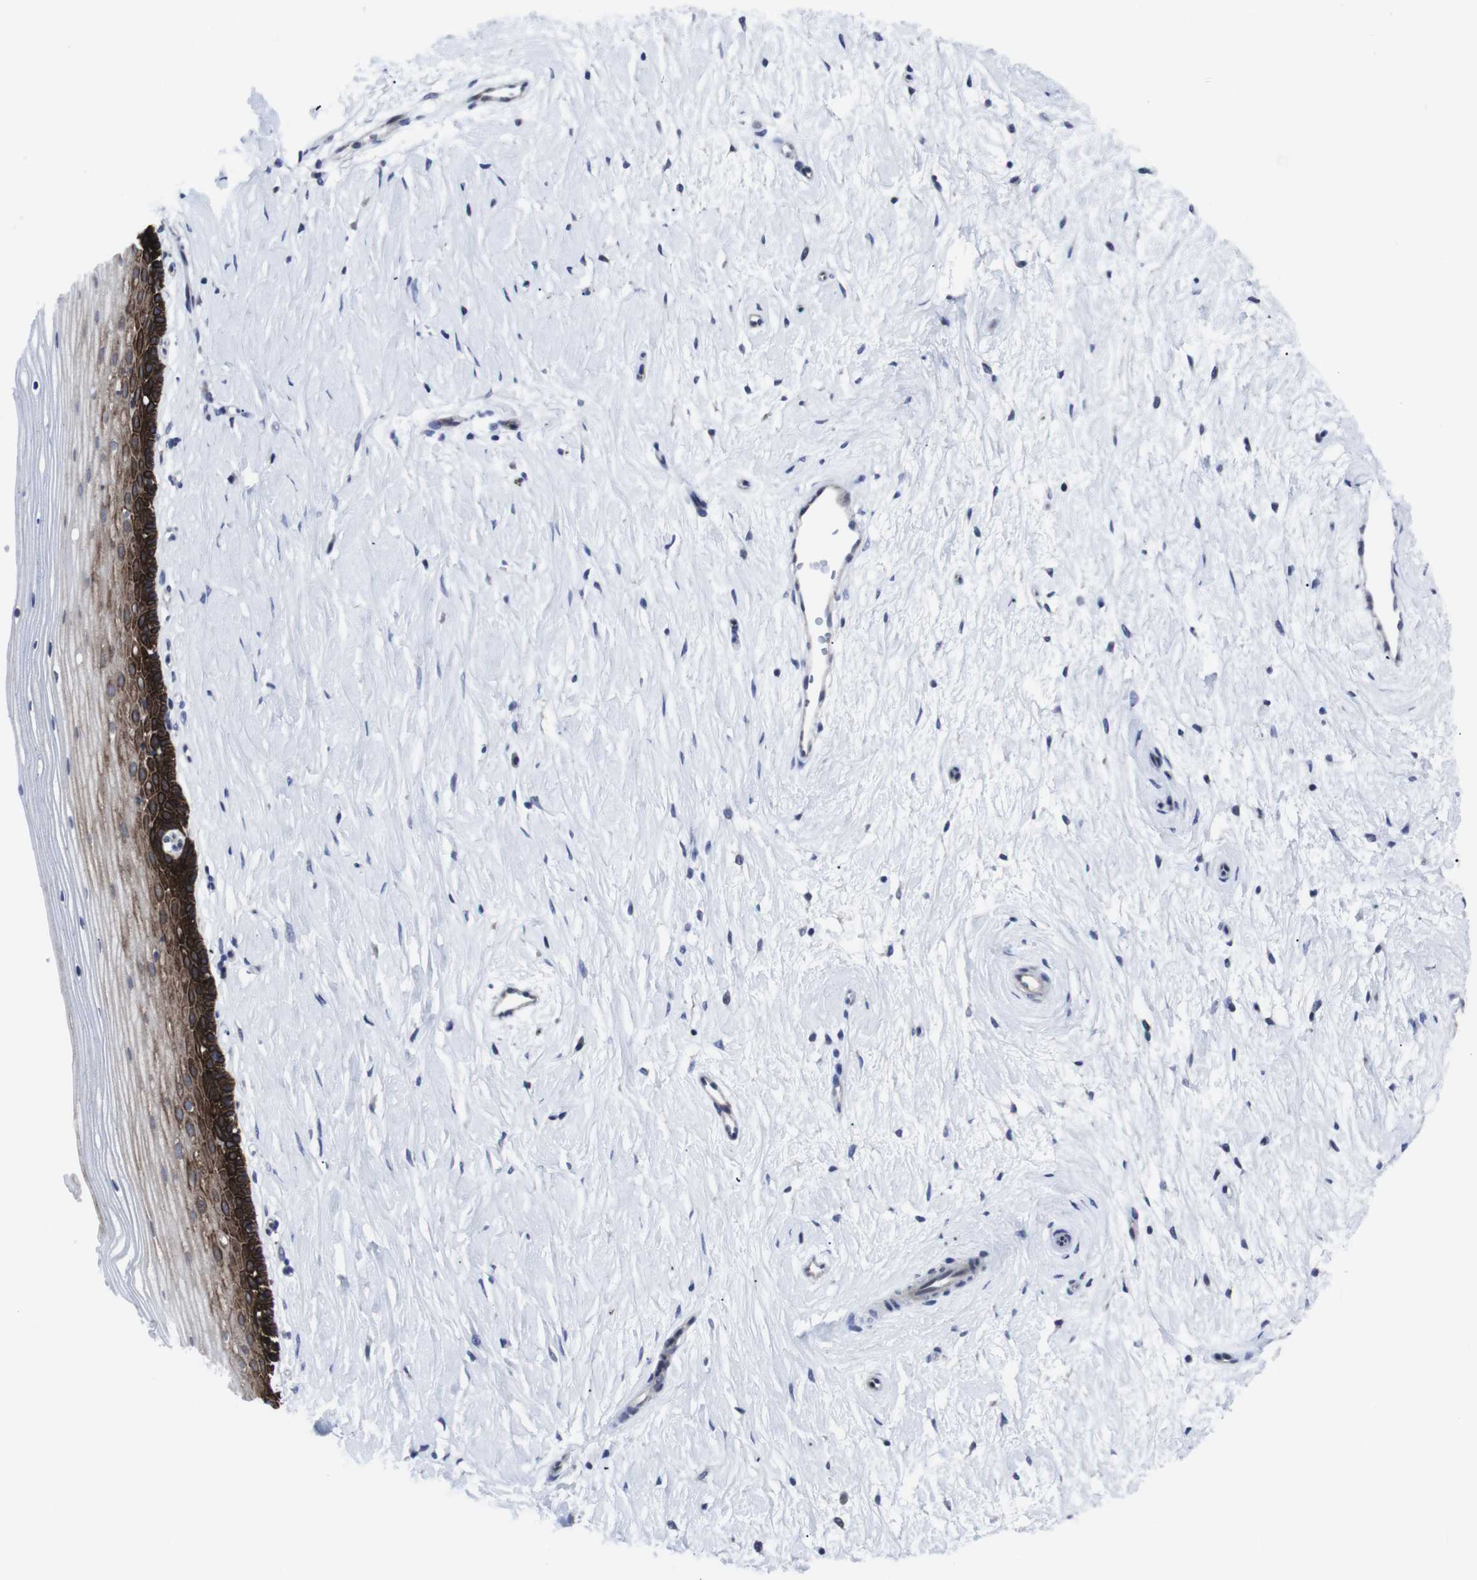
{"staining": {"intensity": "strong", "quantity": ">75%", "location": "cytoplasmic/membranous"}, "tissue": "cervix", "cell_type": "Glandular cells", "image_type": "normal", "snomed": [{"axis": "morphology", "description": "Normal tissue, NOS"}, {"axis": "topography", "description": "Cervix"}], "caption": "DAB (3,3'-diaminobenzidine) immunohistochemical staining of normal human cervix displays strong cytoplasmic/membranous protein positivity in approximately >75% of glandular cells. (DAB IHC with brightfield microscopy, high magnification).", "gene": "HPRT1", "patient": {"sex": "female", "age": 39}}